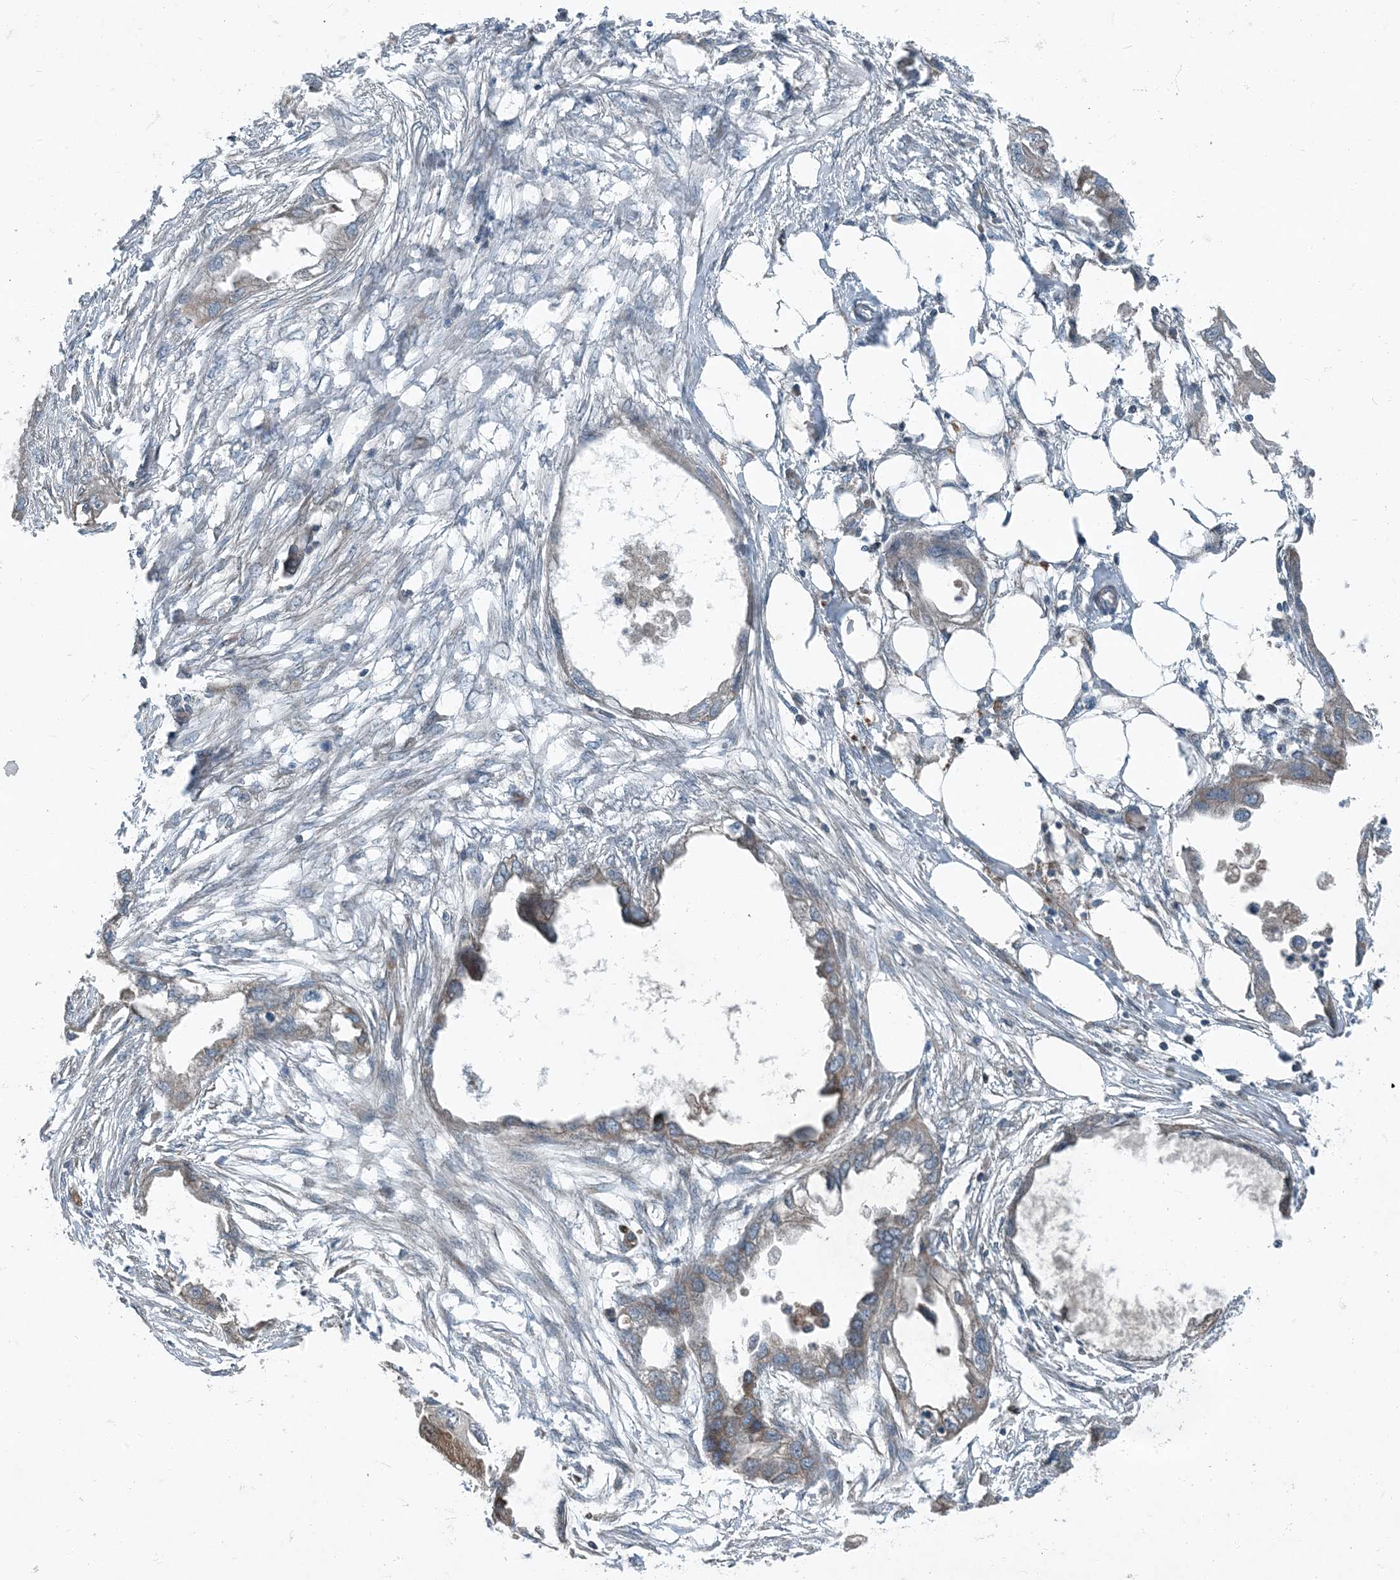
{"staining": {"intensity": "negative", "quantity": "none", "location": "none"}, "tissue": "endometrial cancer", "cell_type": "Tumor cells", "image_type": "cancer", "snomed": [{"axis": "morphology", "description": "Adenocarcinoma, NOS"}, {"axis": "morphology", "description": "Adenocarcinoma, metastatic, NOS"}, {"axis": "topography", "description": "Adipose tissue"}, {"axis": "topography", "description": "Endometrium"}], "caption": "Image shows no significant protein staining in tumor cells of endometrial cancer (adenocarcinoma). Nuclei are stained in blue.", "gene": "APOM", "patient": {"sex": "female", "age": 67}}